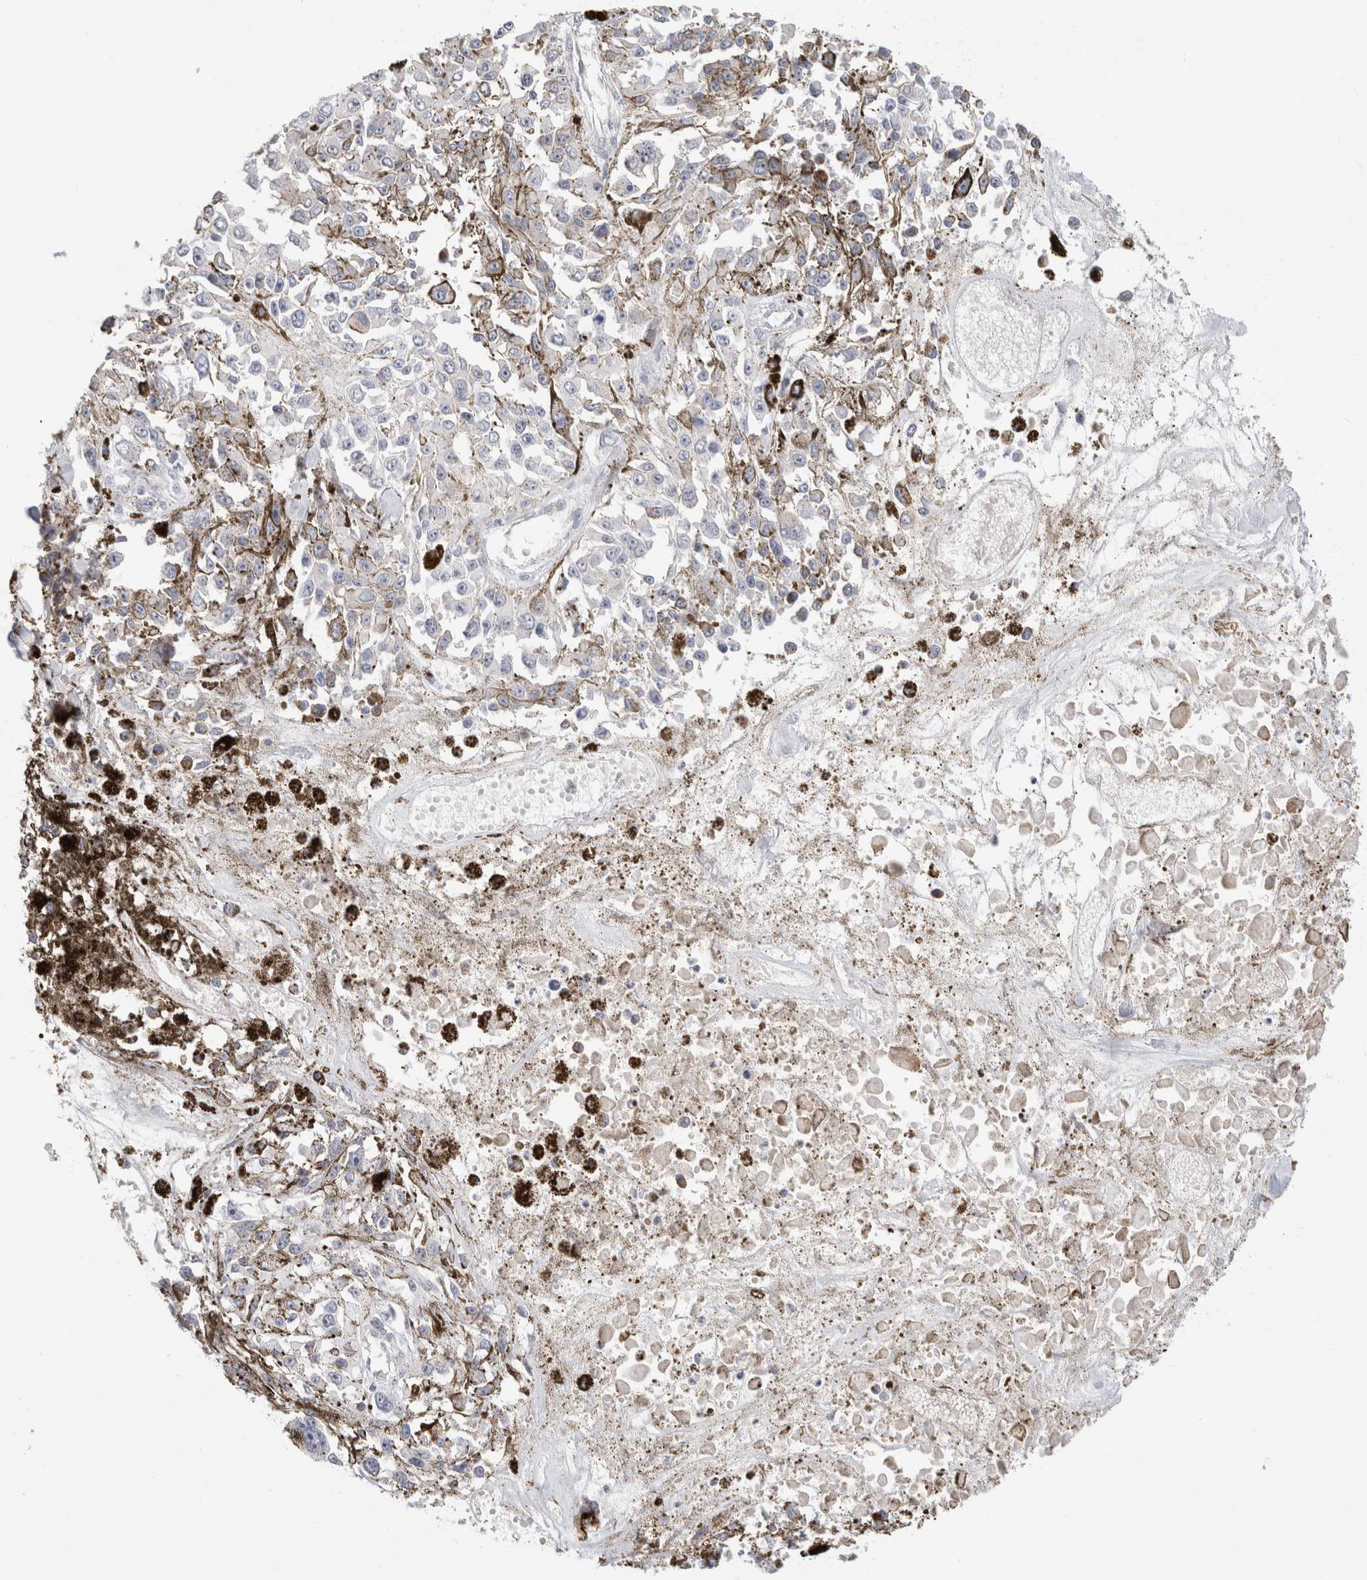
{"staining": {"intensity": "negative", "quantity": "none", "location": "none"}, "tissue": "melanoma", "cell_type": "Tumor cells", "image_type": "cancer", "snomed": [{"axis": "morphology", "description": "Malignant melanoma, Metastatic site"}, {"axis": "topography", "description": "Lymph node"}], "caption": "Tumor cells show no significant expression in melanoma.", "gene": "AFP", "patient": {"sex": "male", "age": 59}}